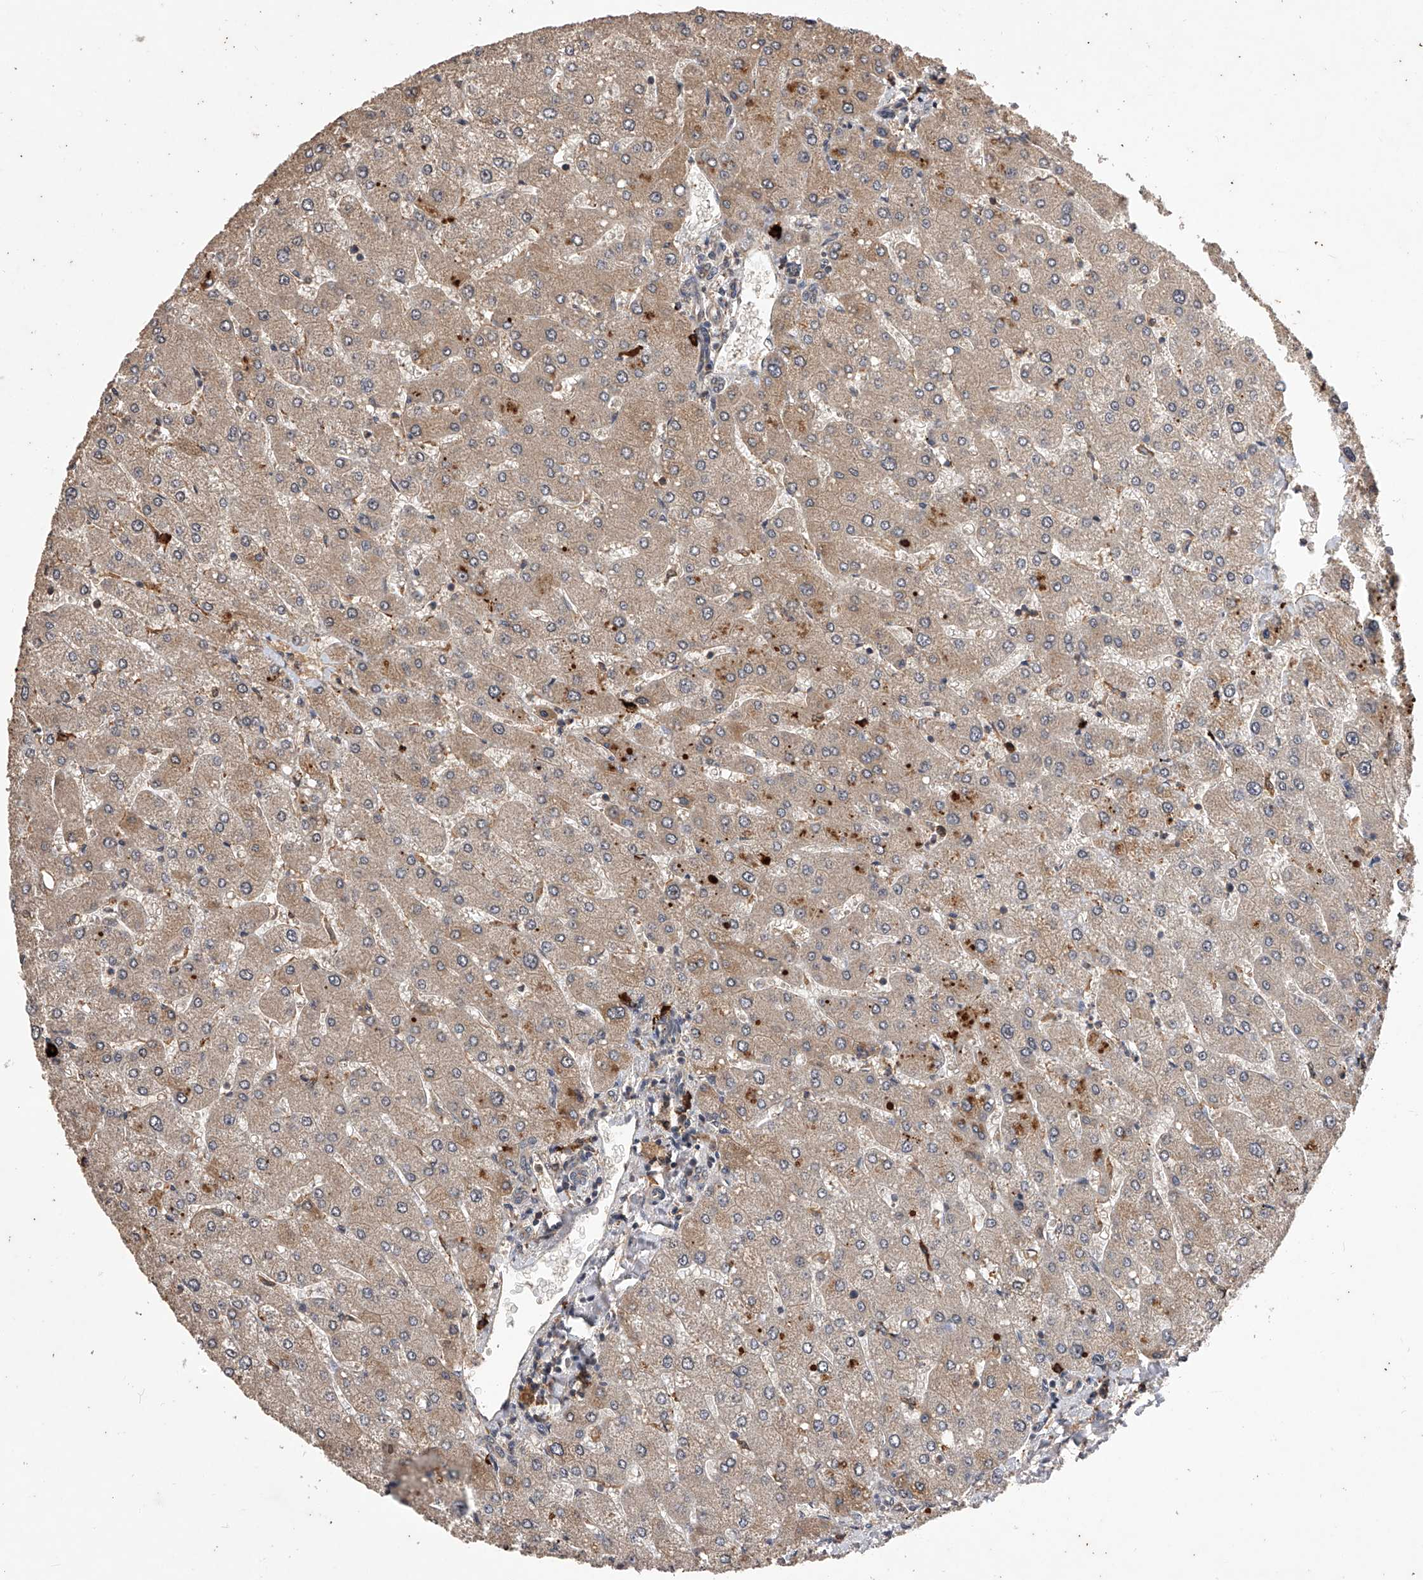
{"staining": {"intensity": "weak", "quantity": "25%-75%", "location": "cytoplasmic/membranous"}, "tissue": "liver", "cell_type": "Cholangiocytes", "image_type": "normal", "snomed": [{"axis": "morphology", "description": "Normal tissue, NOS"}, {"axis": "topography", "description": "Liver"}], "caption": "A brown stain shows weak cytoplasmic/membranous staining of a protein in cholangiocytes of unremarkable human liver. (DAB IHC with brightfield microscopy, high magnification).", "gene": "CFAP410", "patient": {"sex": "male", "age": 55}}